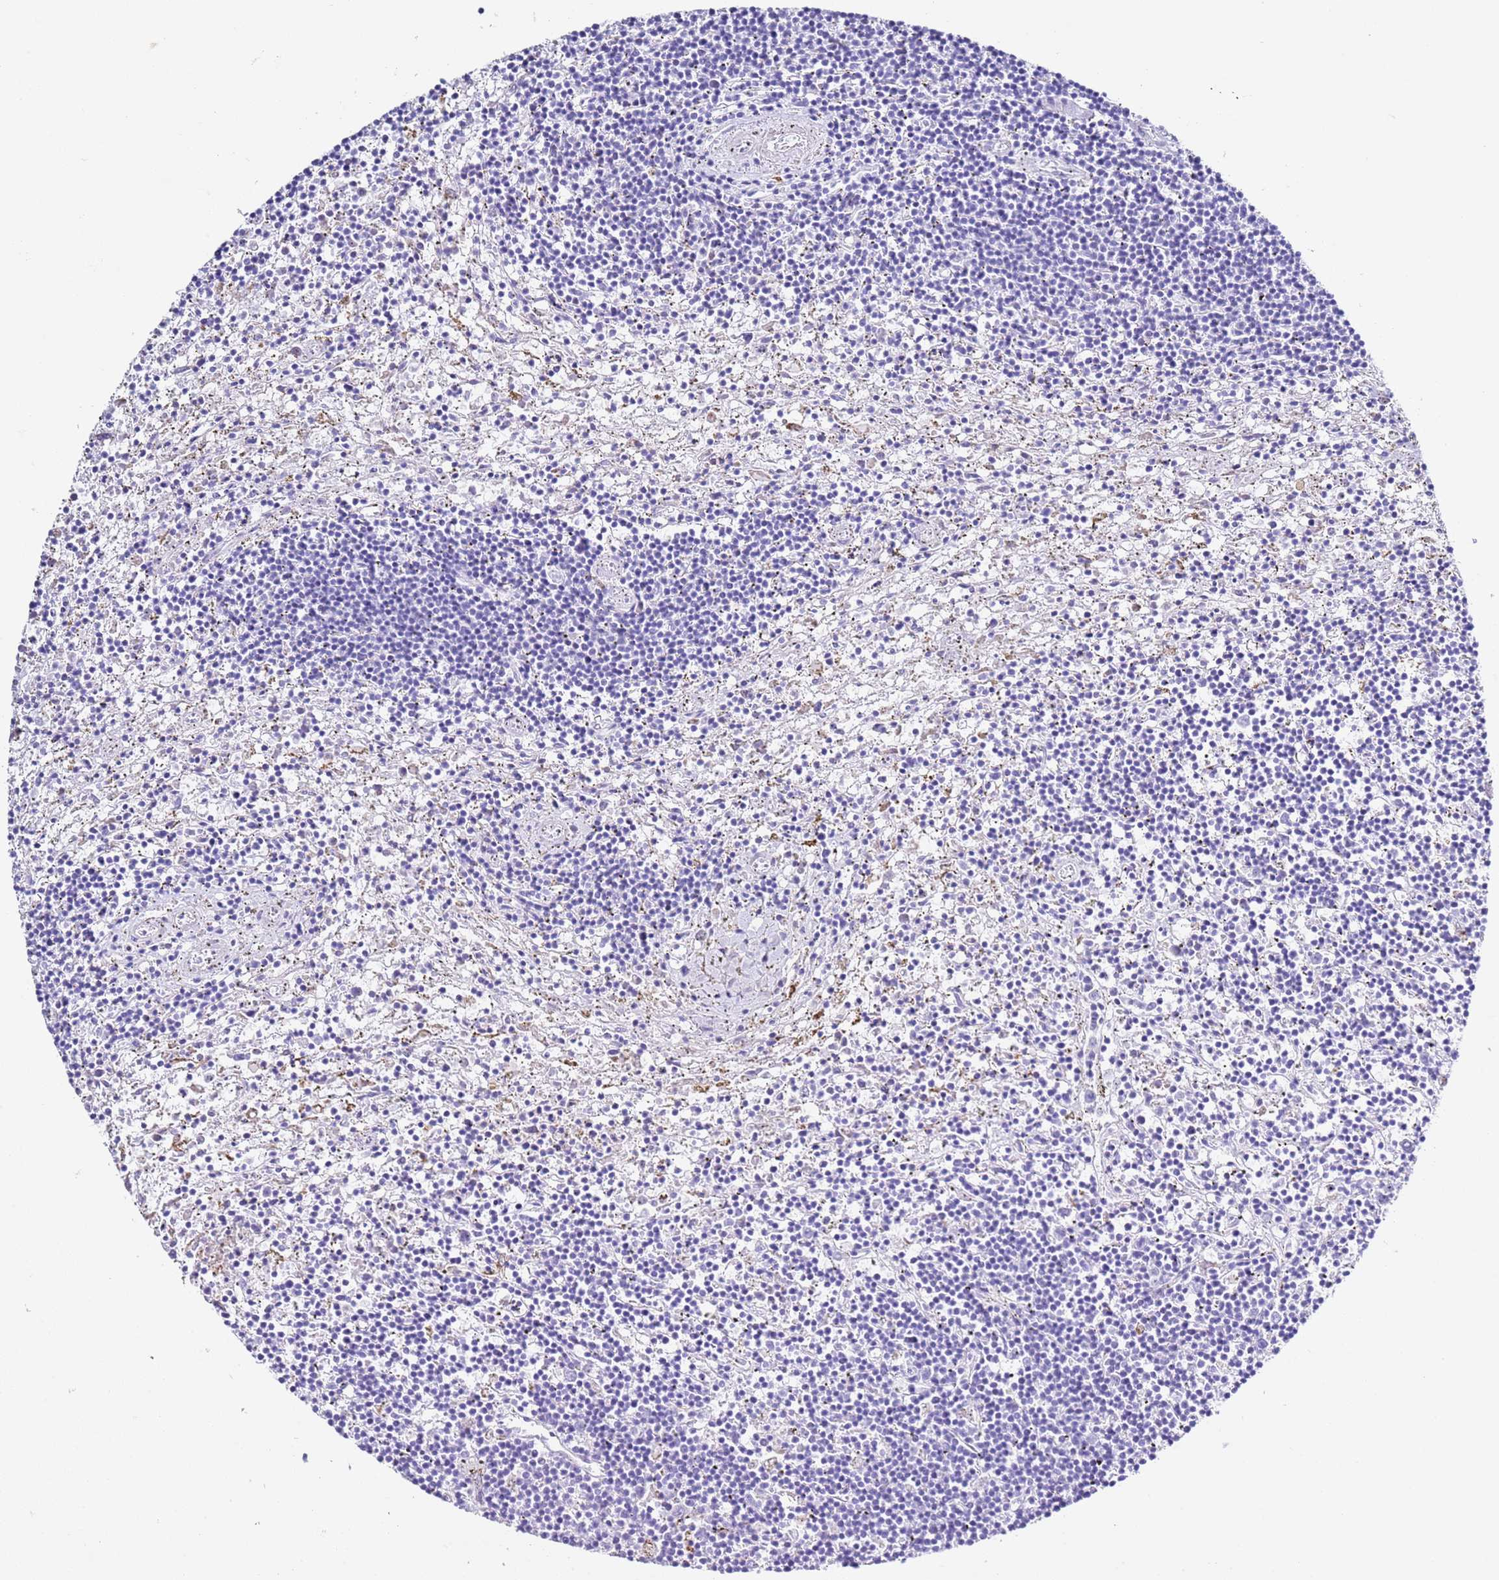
{"staining": {"intensity": "negative", "quantity": "none", "location": "none"}, "tissue": "lymphoma", "cell_type": "Tumor cells", "image_type": "cancer", "snomed": [{"axis": "morphology", "description": "Malignant lymphoma, non-Hodgkin's type, Low grade"}, {"axis": "topography", "description": "Spleen"}], "caption": "Immunohistochemical staining of human malignant lymphoma, non-Hodgkin's type (low-grade) displays no significant expression in tumor cells. The staining was performed using DAB to visualize the protein expression in brown, while the nuclei were stained in blue with hematoxylin (Magnification: 20x).", "gene": "PTBP2", "patient": {"sex": "male", "age": 76}}